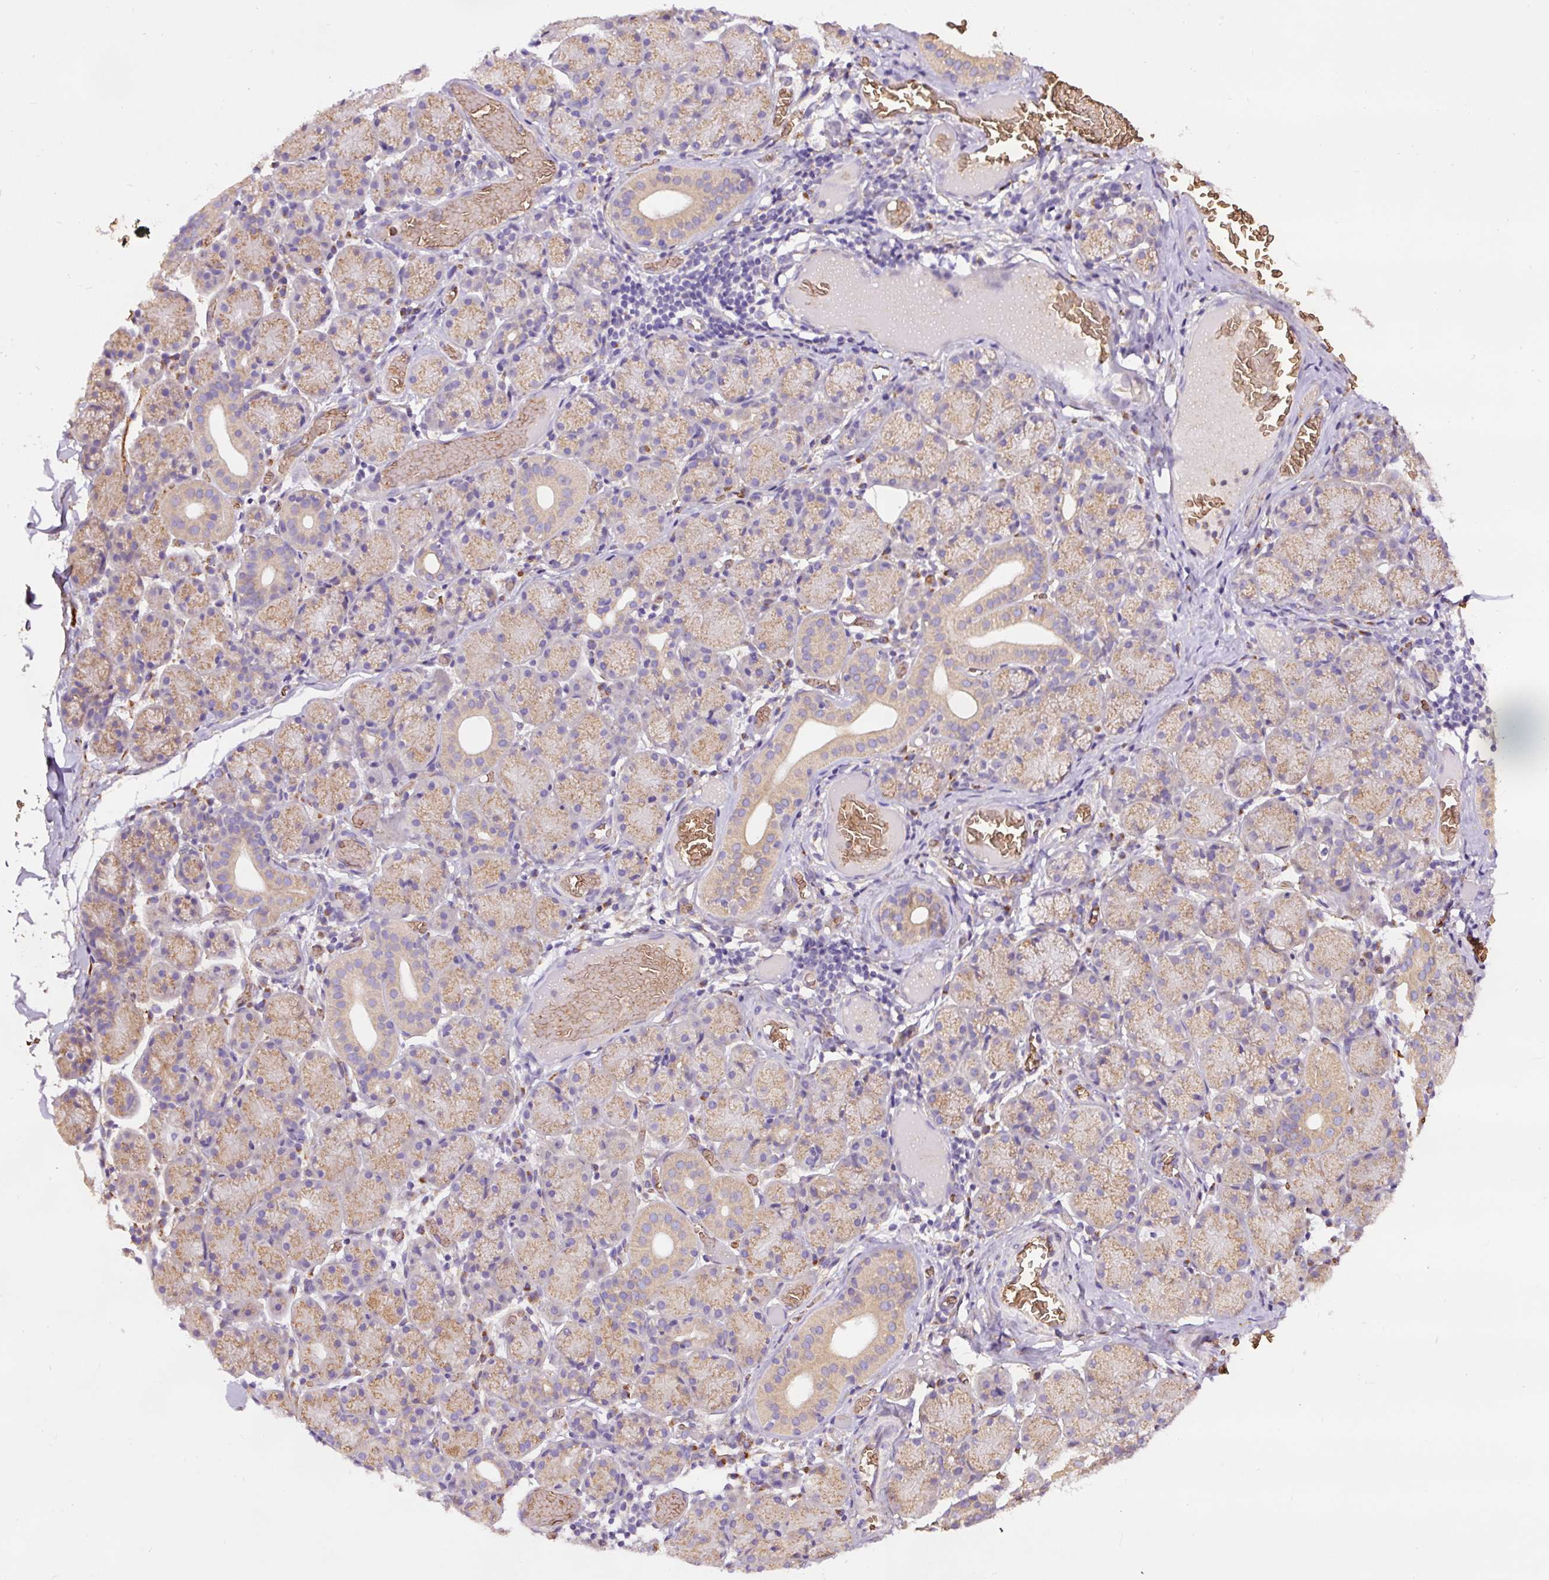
{"staining": {"intensity": "moderate", "quantity": "25%-75%", "location": "cytoplasmic/membranous"}, "tissue": "salivary gland", "cell_type": "Glandular cells", "image_type": "normal", "snomed": [{"axis": "morphology", "description": "Normal tissue, NOS"}, {"axis": "topography", "description": "Salivary gland"}], "caption": "Protein expression by IHC exhibits moderate cytoplasmic/membranous positivity in approximately 25%-75% of glandular cells in unremarkable salivary gland.", "gene": "PRRC2A", "patient": {"sex": "female", "age": 24}}